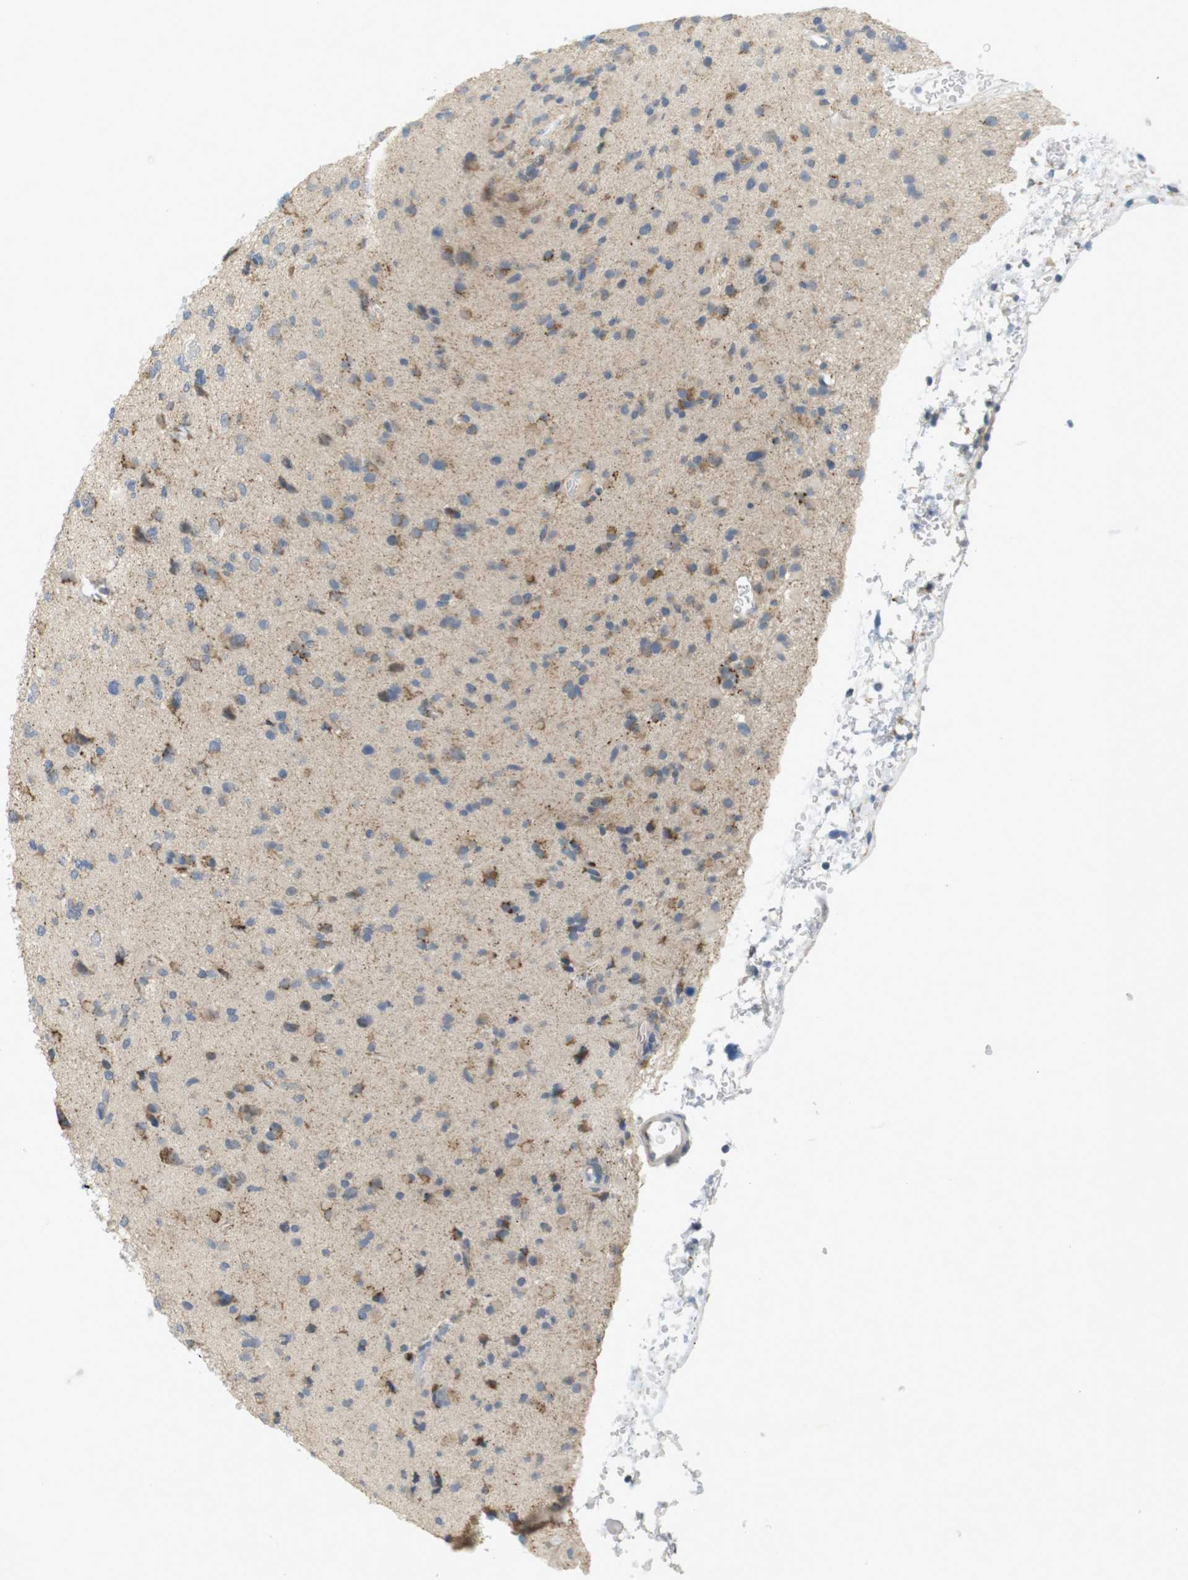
{"staining": {"intensity": "moderate", "quantity": "25%-75%", "location": "cytoplasmic/membranous"}, "tissue": "glioma", "cell_type": "Tumor cells", "image_type": "cancer", "snomed": [{"axis": "morphology", "description": "Glioma, malignant, Low grade"}, {"axis": "topography", "description": "Brain"}], "caption": "Human malignant glioma (low-grade) stained with a protein marker shows moderate staining in tumor cells.", "gene": "YIPF3", "patient": {"sex": "female", "age": 22}}